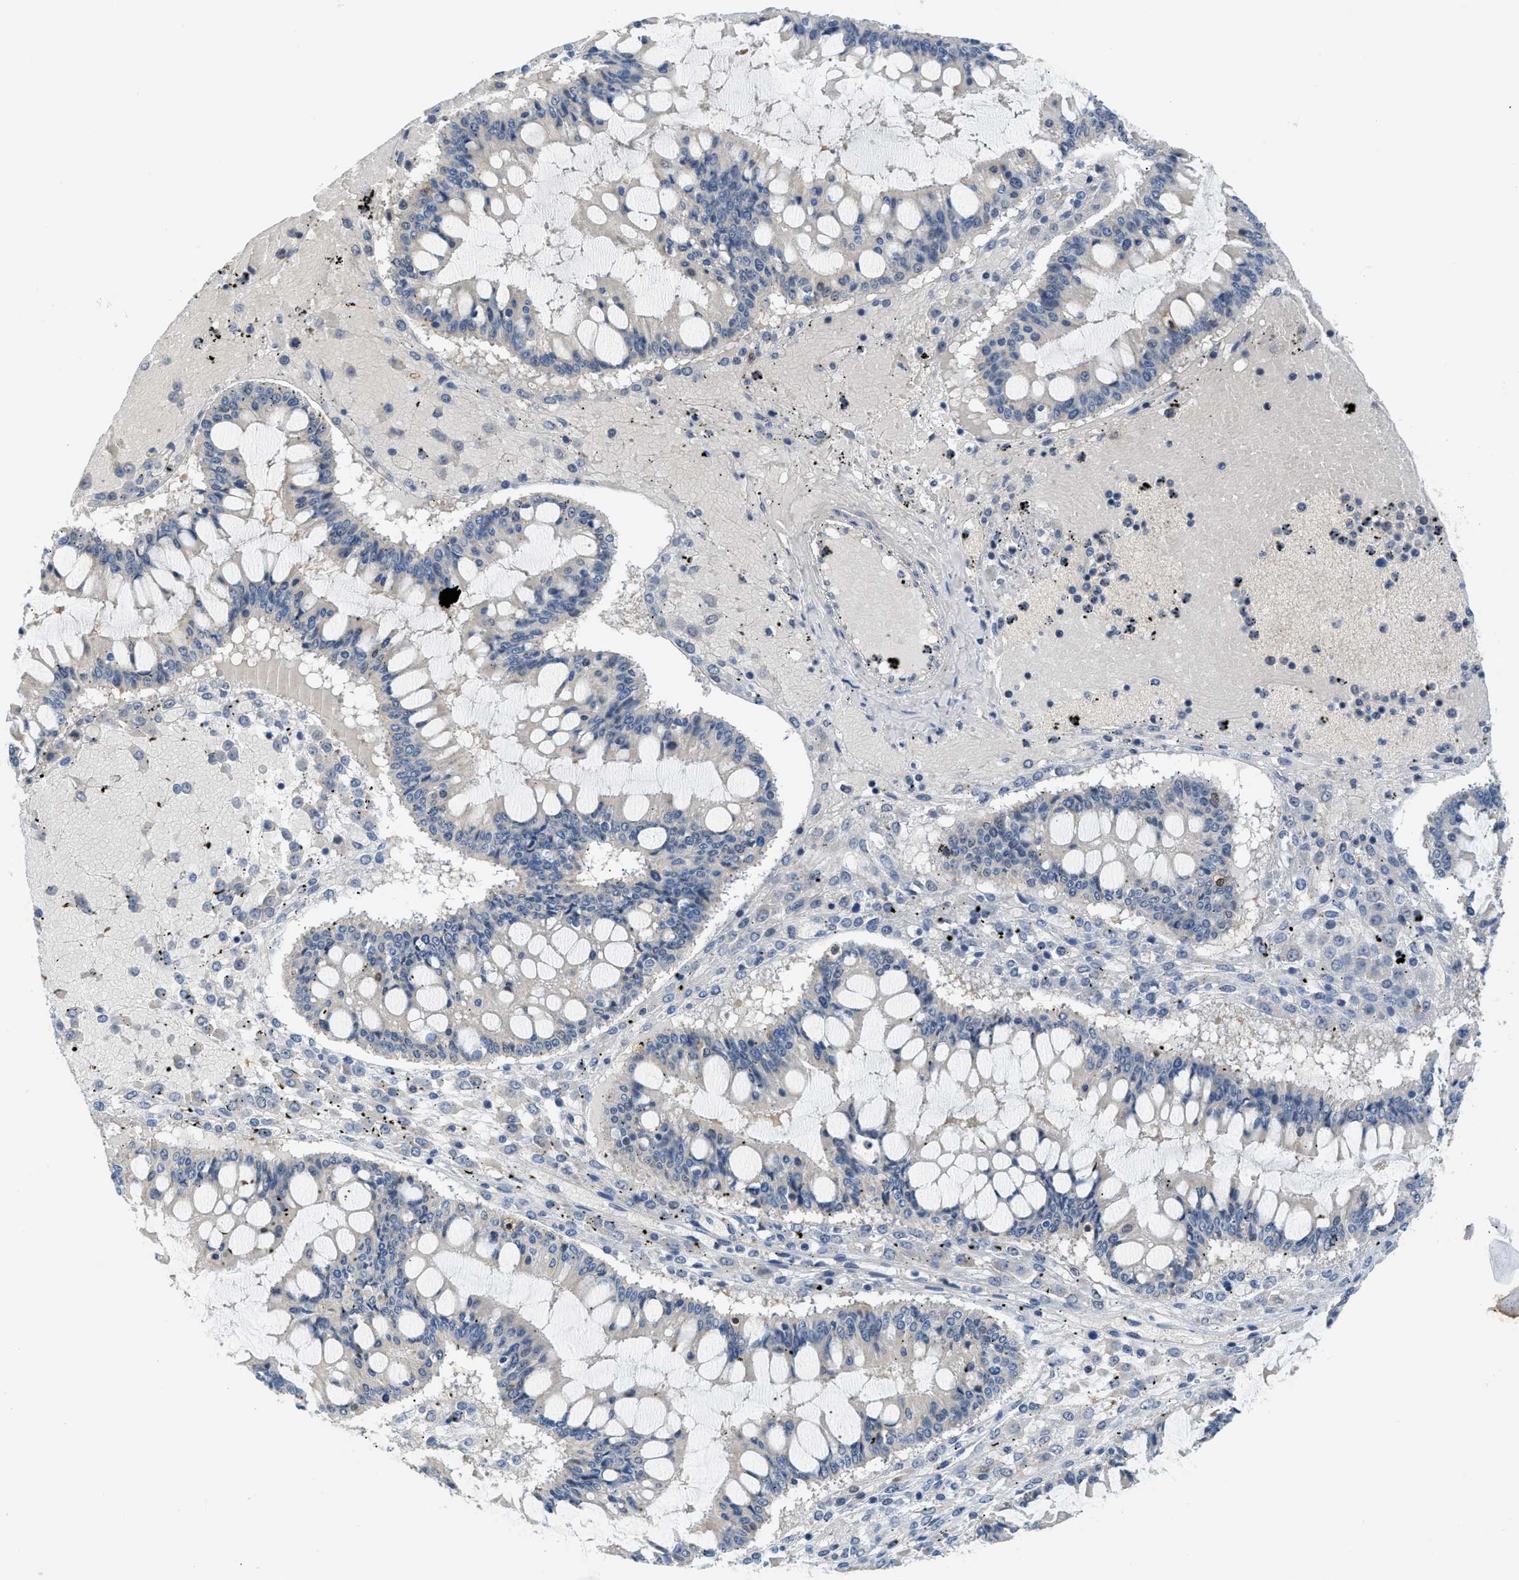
{"staining": {"intensity": "negative", "quantity": "none", "location": "none"}, "tissue": "ovarian cancer", "cell_type": "Tumor cells", "image_type": "cancer", "snomed": [{"axis": "morphology", "description": "Cystadenocarcinoma, mucinous, NOS"}, {"axis": "topography", "description": "Ovary"}], "caption": "This is an immunohistochemistry histopathology image of ovarian mucinous cystadenocarcinoma. There is no expression in tumor cells.", "gene": "PSAT1", "patient": {"sex": "female", "age": 73}}